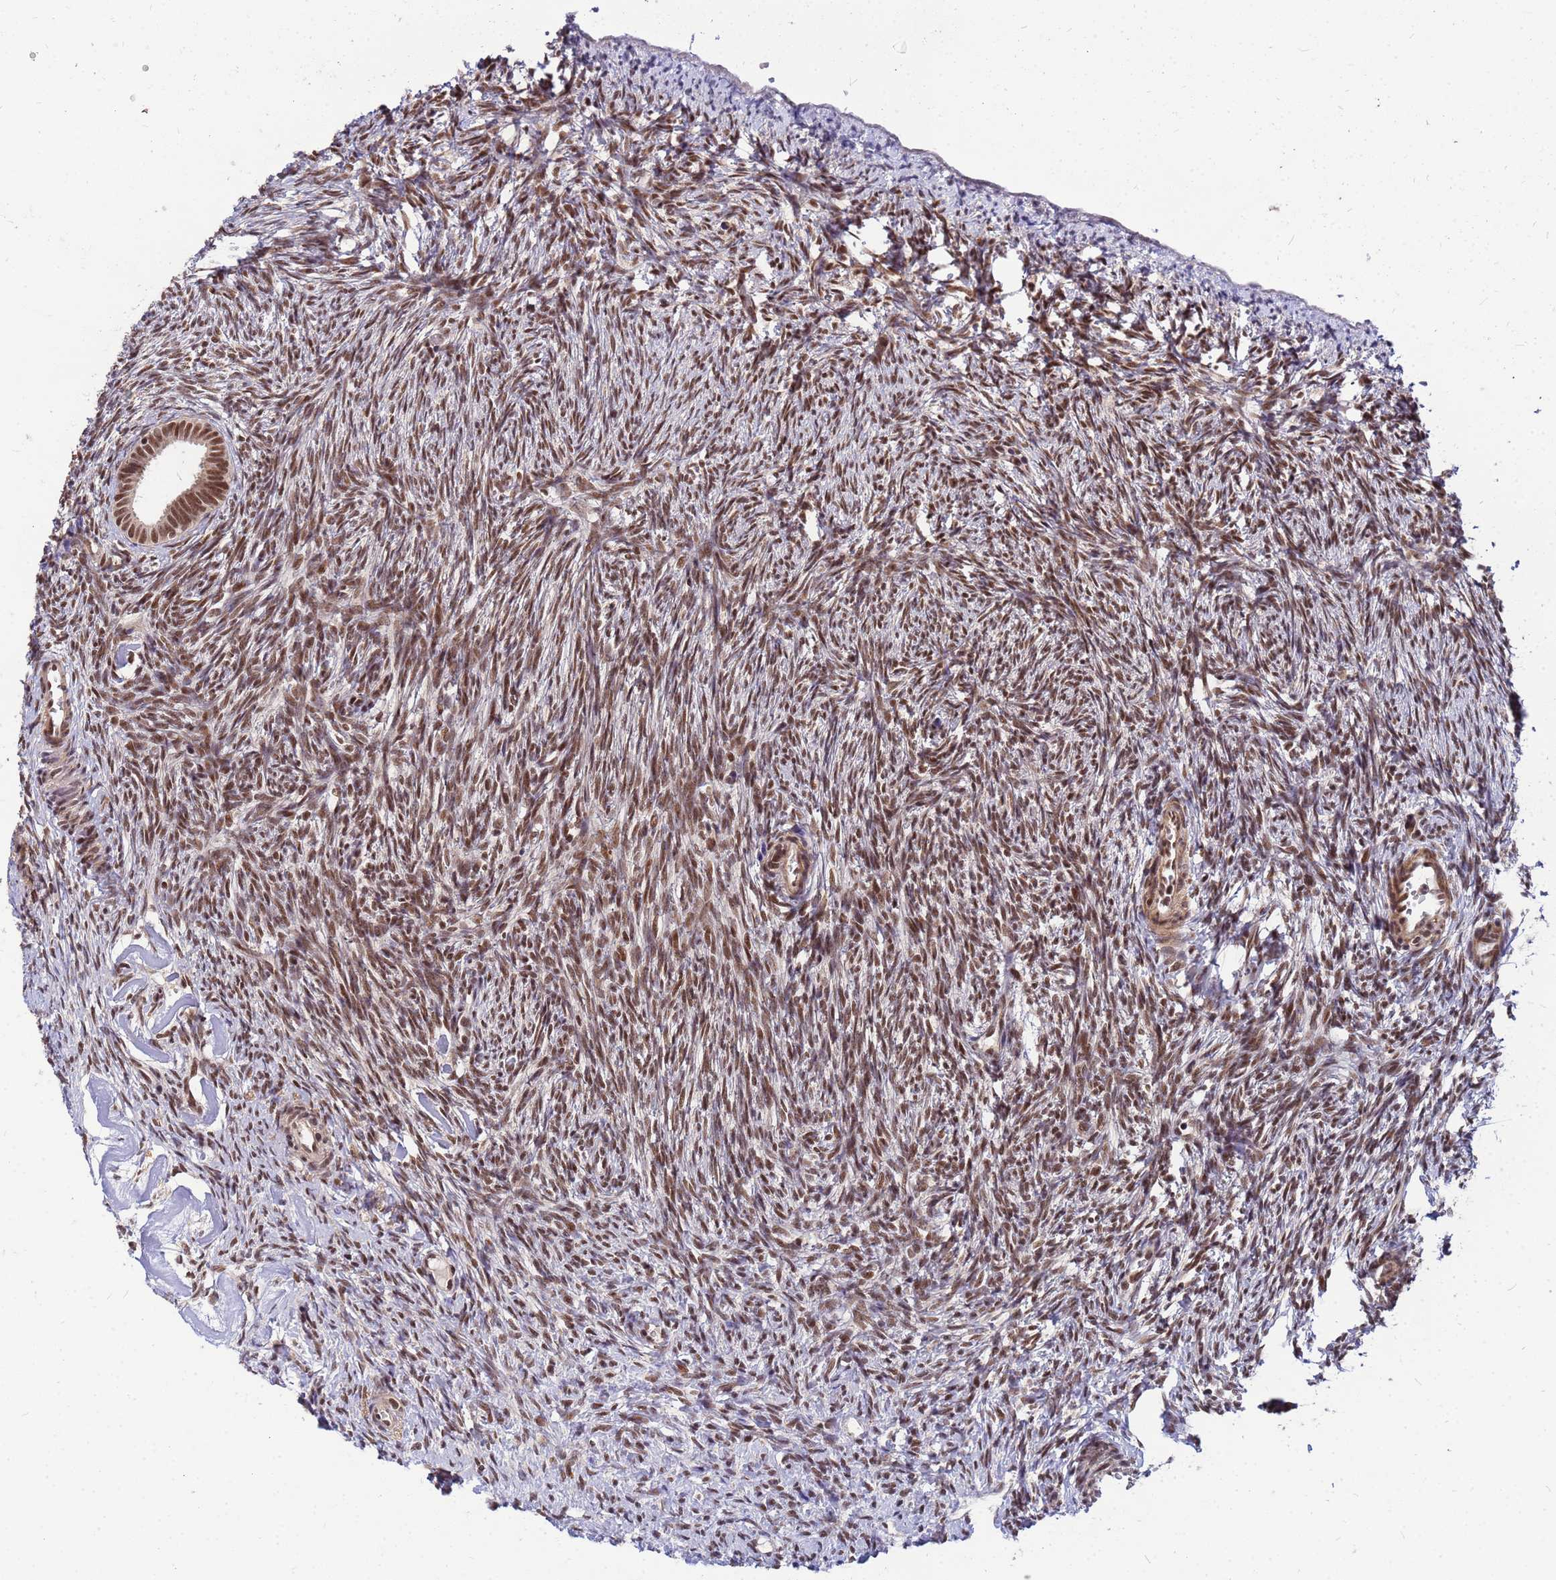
{"staining": {"intensity": "moderate", "quantity": ">75%", "location": "cytoplasmic/membranous,nuclear"}, "tissue": "ovary", "cell_type": "Follicle cells", "image_type": "normal", "snomed": [{"axis": "morphology", "description": "Normal tissue, NOS"}, {"axis": "topography", "description": "Ovary"}], "caption": "Immunohistochemistry (IHC) histopathology image of benign ovary: ovary stained using IHC demonstrates medium levels of moderate protein expression localized specifically in the cytoplasmic/membranous,nuclear of follicle cells, appearing as a cytoplasmic/membranous,nuclear brown color.", "gene": "NCBP2", "patient": {"sex": "female", "age": 51}}